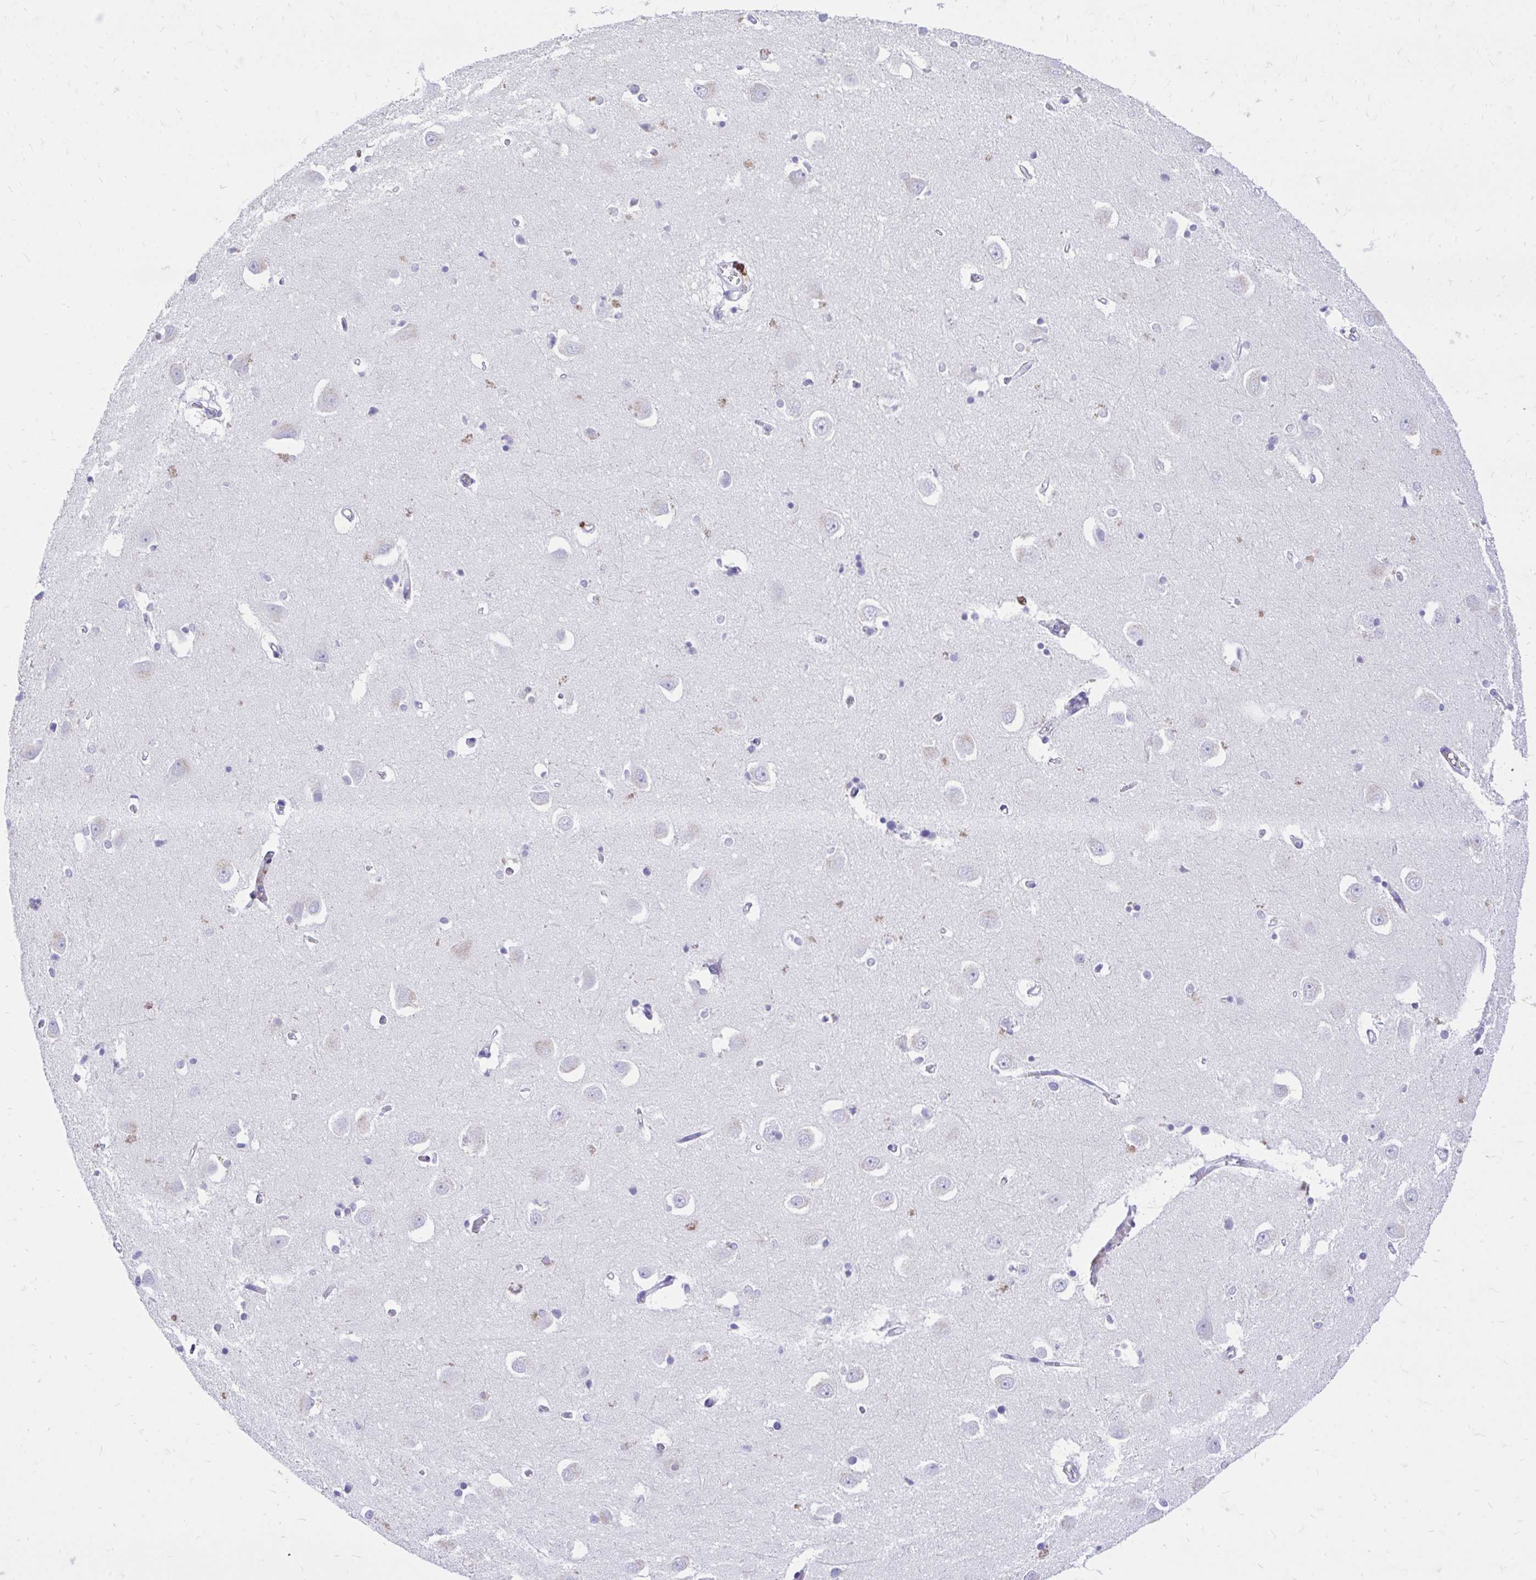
{"staining": {"intensity": "negative", "quantity": "none", "location": "none"}, "tissue": "caudate", "cell_type": "Glial cells", "image_type": "normal", "snomed": [{"axis": "morphology", "description": "Normal tissue, NOS"}, {"axis": "topography", "description": "Lateral ventricle wall"}, {"axis": "topography", "description": "Hippocampus"}], "caption": "Photomicrograph shows no protein staining in glial cells of benign caudate. (DAB (3,3'-diaminobenzidine) immunohistochemistry with hematoxylin counter stain).", "gene": "MON1A", "patient": {"sex": "female", "age": 63}}